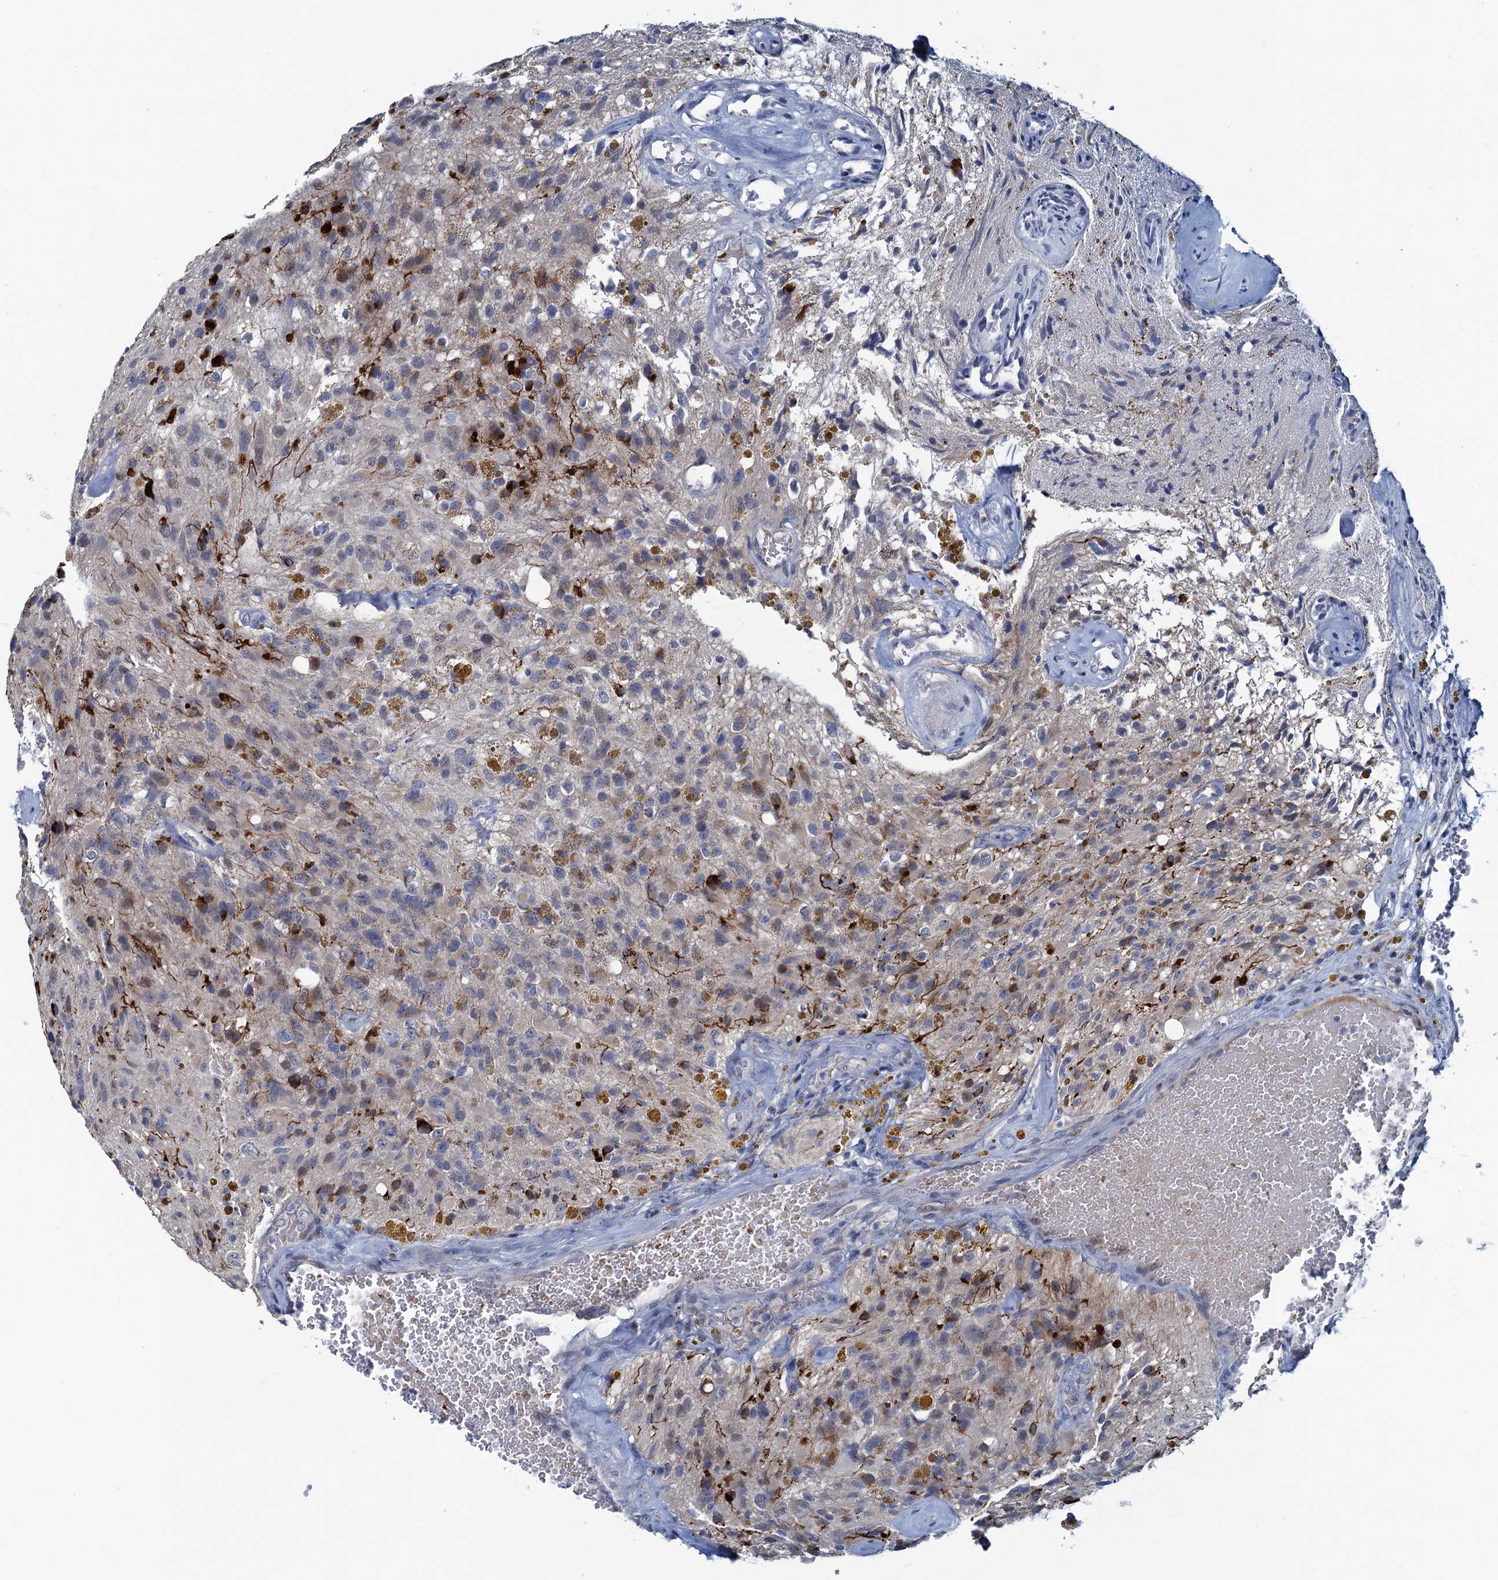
{"staining": {"intensity": "negative", "quantity": "none", "location": "none"}, "tissue": "glioma", "cell_type": "Tumor cells", "image_type": "cancer", "snomed": [{"axis": "morphology", "description": "Glioma, malignant, High grade"}, {"axis": "topography", "description": "Brain"}], "caption": "Immunohistochemical staining of human malignant glioma (high-grade) exhibits no significant positivity in tumor cells. The staining was performed using DAB (3,3'-diaminobenzidine) to visualize the protein expression in brown, while the nuclei were stained in blue with hematoxylin (Magnification: 20x).", "gene": "ATOSA", "patient": {"sex": "male", "age": 69}}